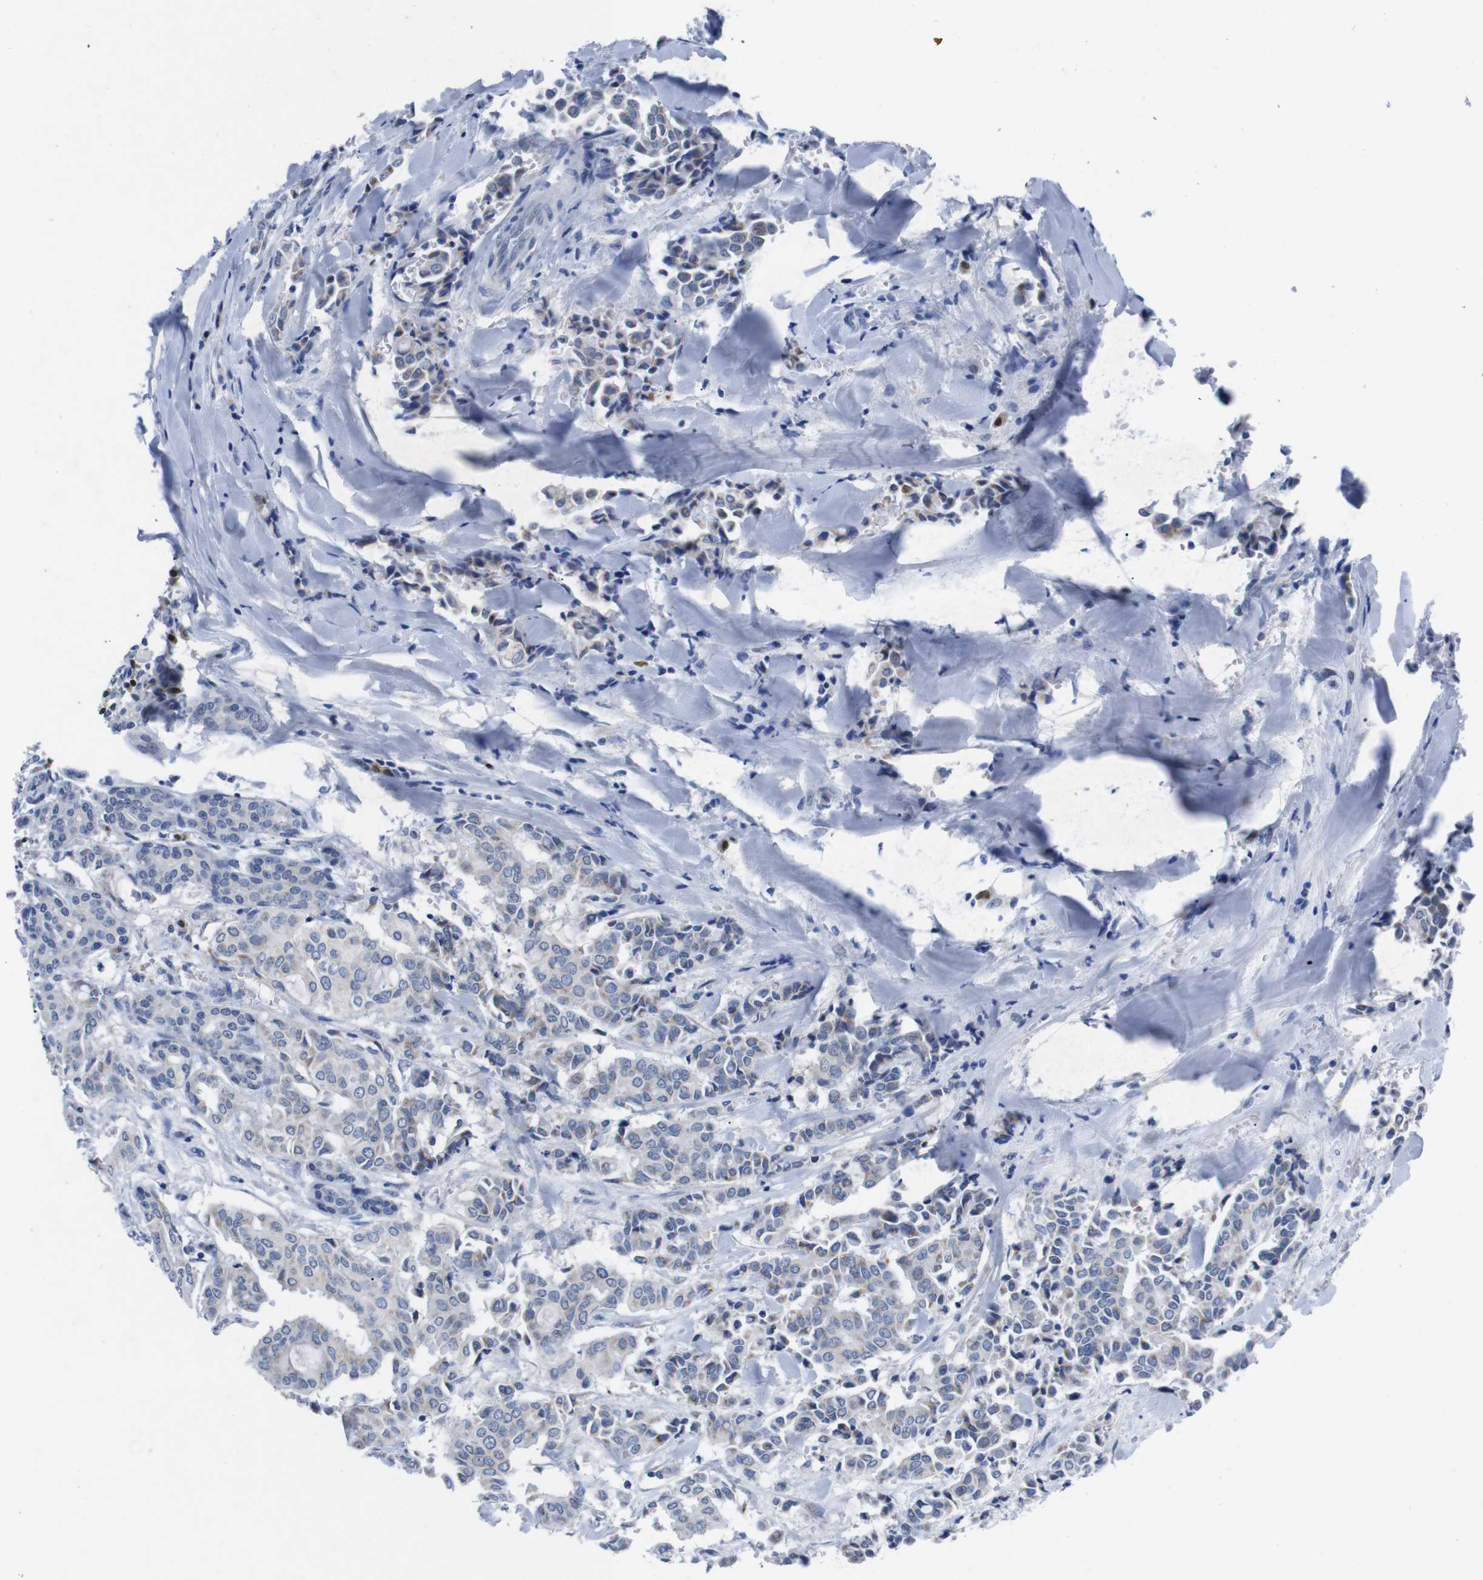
{"staining": {"intensity": "moderate", "quantity": "<25%", "location": "cytoplasmic/membranous"}, "tissue": "head and neck cancer", "cell_type": "Tumor cells", "image_type": "cancer", "snomed": [{"axis": "morphology", "description": "Adenocarcinoma, NOS"}, {"axis": "topography", "description": "Salivary gland"}, {"axis": "topography", "description": "Head-Neck"}], "caption": "The photomicrograph displays staining of head and neck cancer (adenocarcinoma), revealing moderate cytoplasmic/membranous protein expression (brown color) within tumor cells.", "gene": "IRF4", "patient": {"sex": "female", "age": 59}}